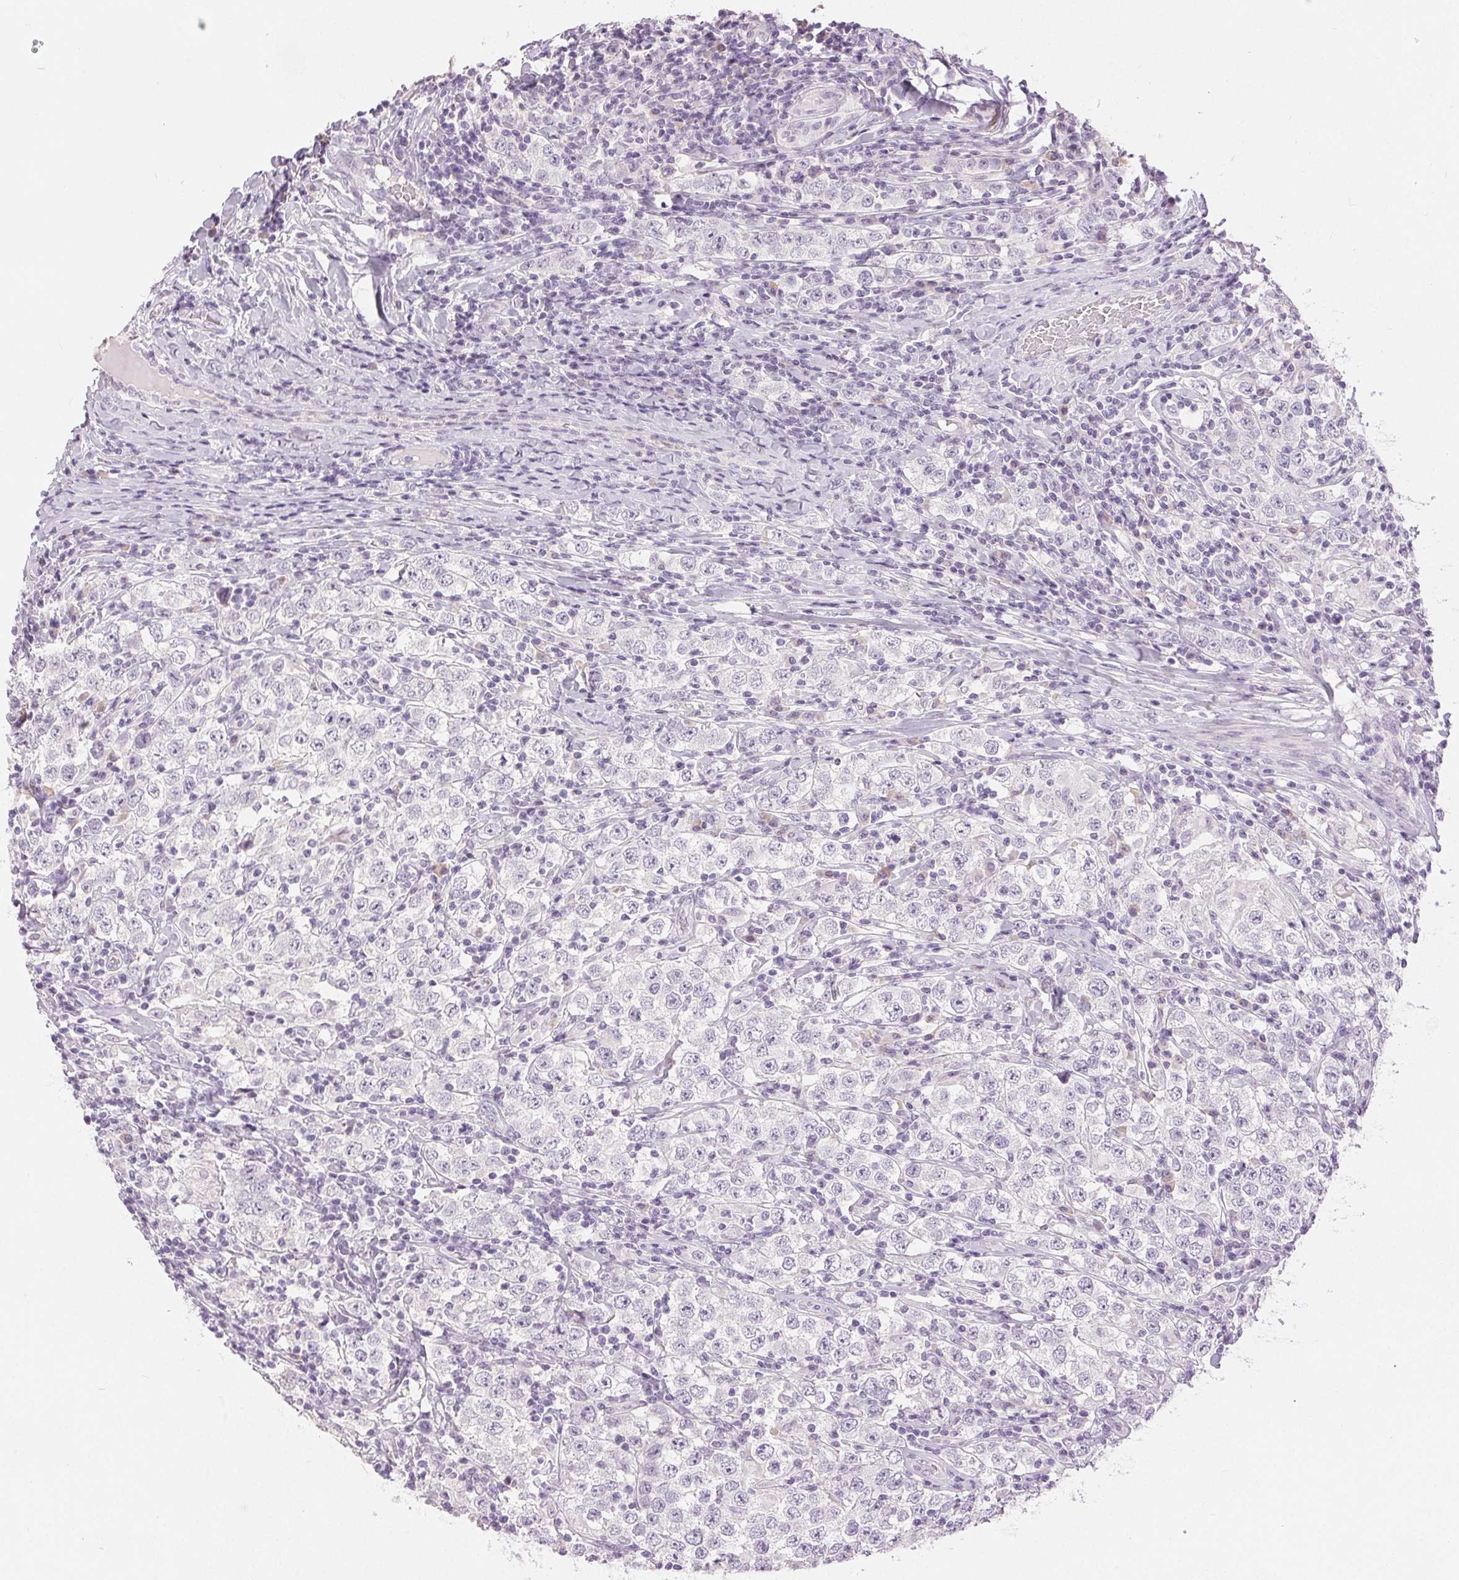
{"staining": {"intensity": "negative", "quantity": "none", "location": "none"}, "tissue": "testis cancer", "cell_type": "Tumor cells", "image_type": "cancer", "snomed": [{"axis": "morphology", "description": "Seminoma, NOS"}, {"axis": "morphology", "description": "Carcinoma, Embryonal, NOS"}, {"axis": "topography", "description": "Testis"}], "caption": "Testis cancer (embryonal carcinoma) was stained to show a protein in brown. There is no significant expression in tumor cells. (DAB immunohistochemistry (IHC), high magnification).", "gene": "DSG3", "patient": {"sex": "male", "age": 41}}